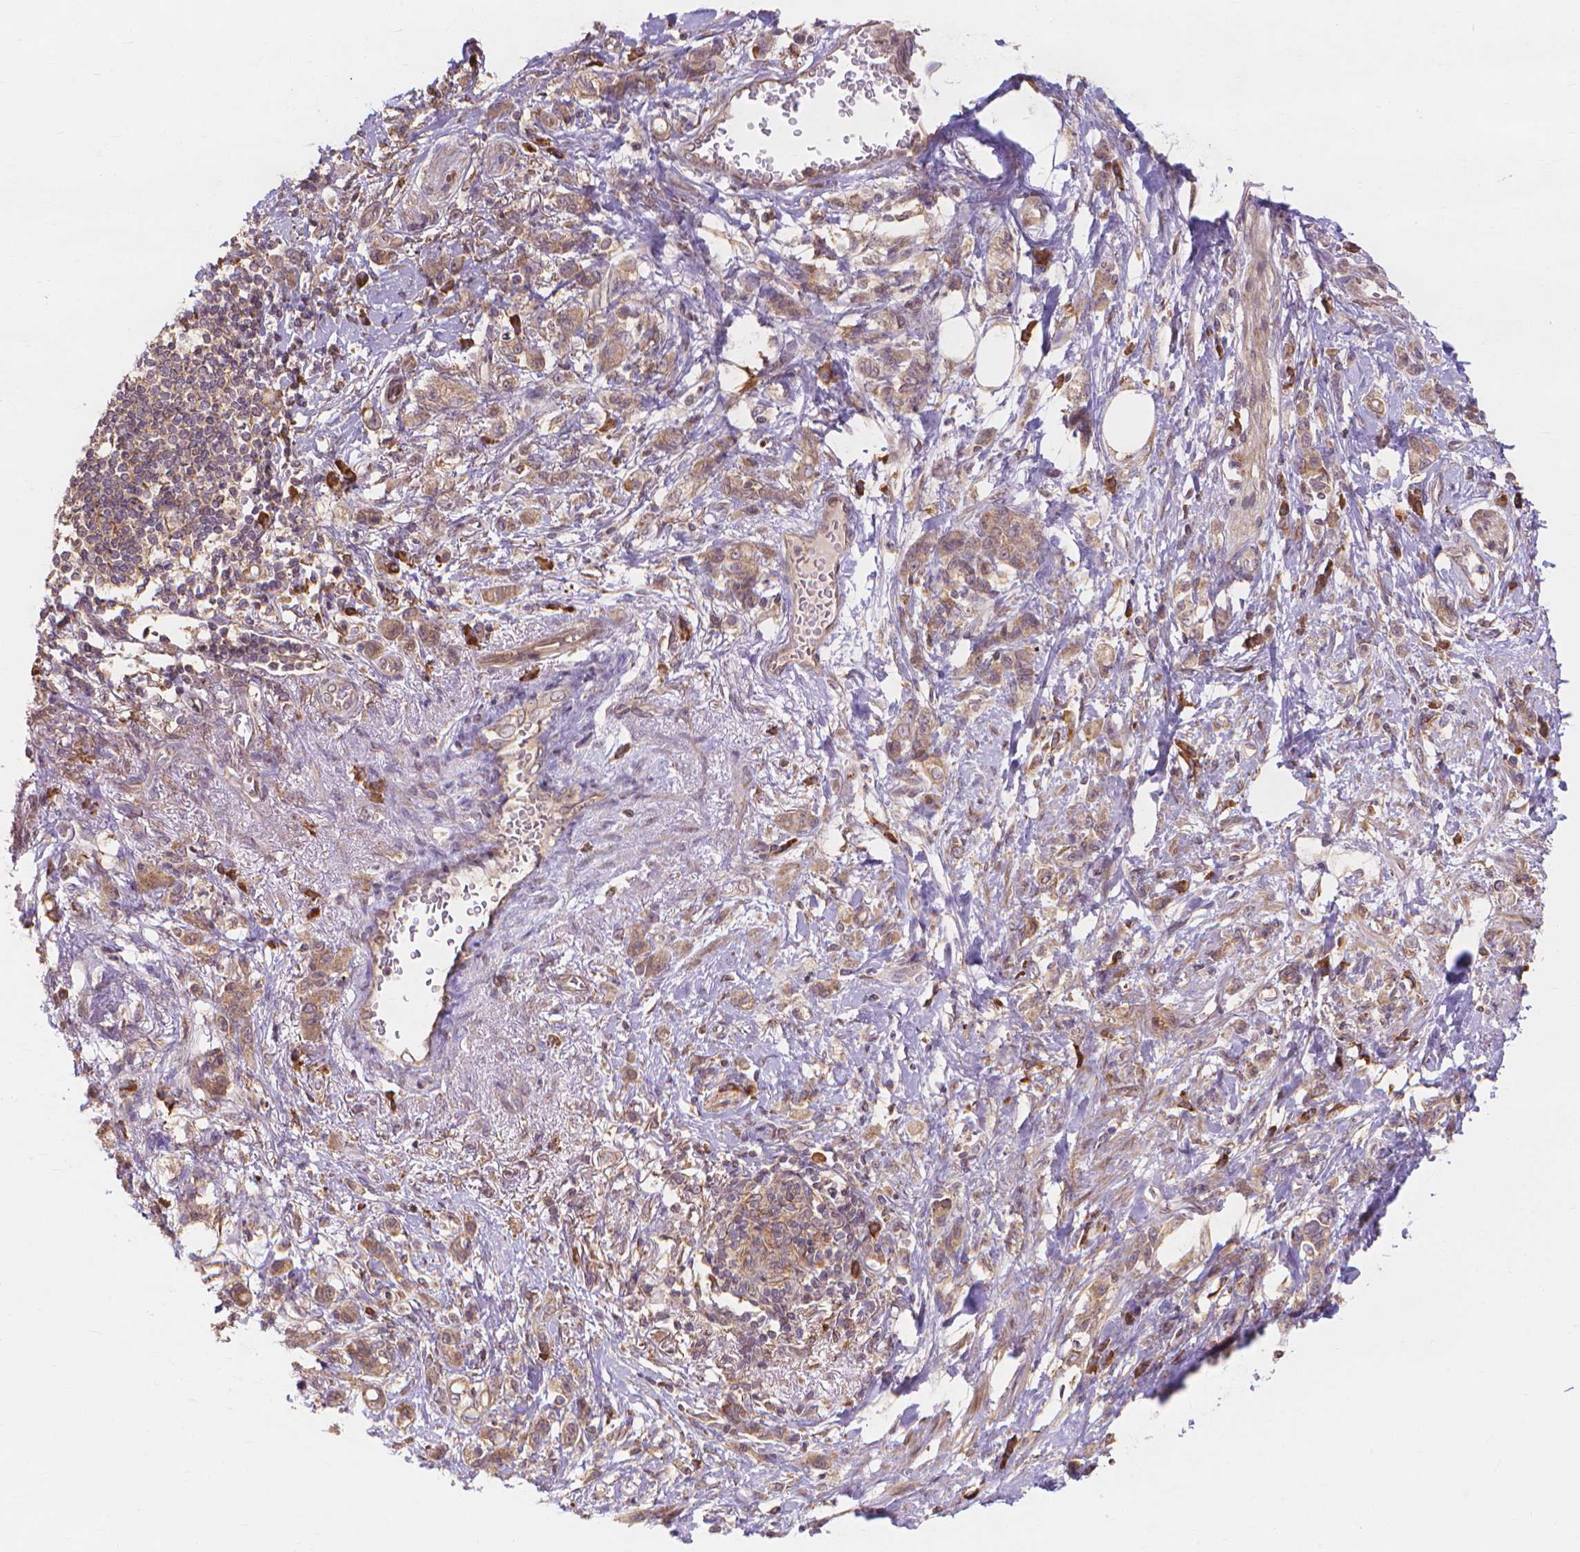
{"staining": {"intensity": "moderate", "quantity": ">75%", "location": "cytoplasmic/membranous"}, "tissue": "stomach cancer", "cell_type": "Tumor cells", "image_type": "cancer", "snomed": [{"axis": "morphology", "description": "Adenocarcinoma, NOS"}, {"axis": "topography", "description": "Stomach"}], "caption": "Moderate cytoplasmic/membranous protein positivity is present in approximately >75% of tumor cells in adenocarcinoma (stomach).", "gene": "TAB2", "patient": {"sex": "male", "age": 77}}